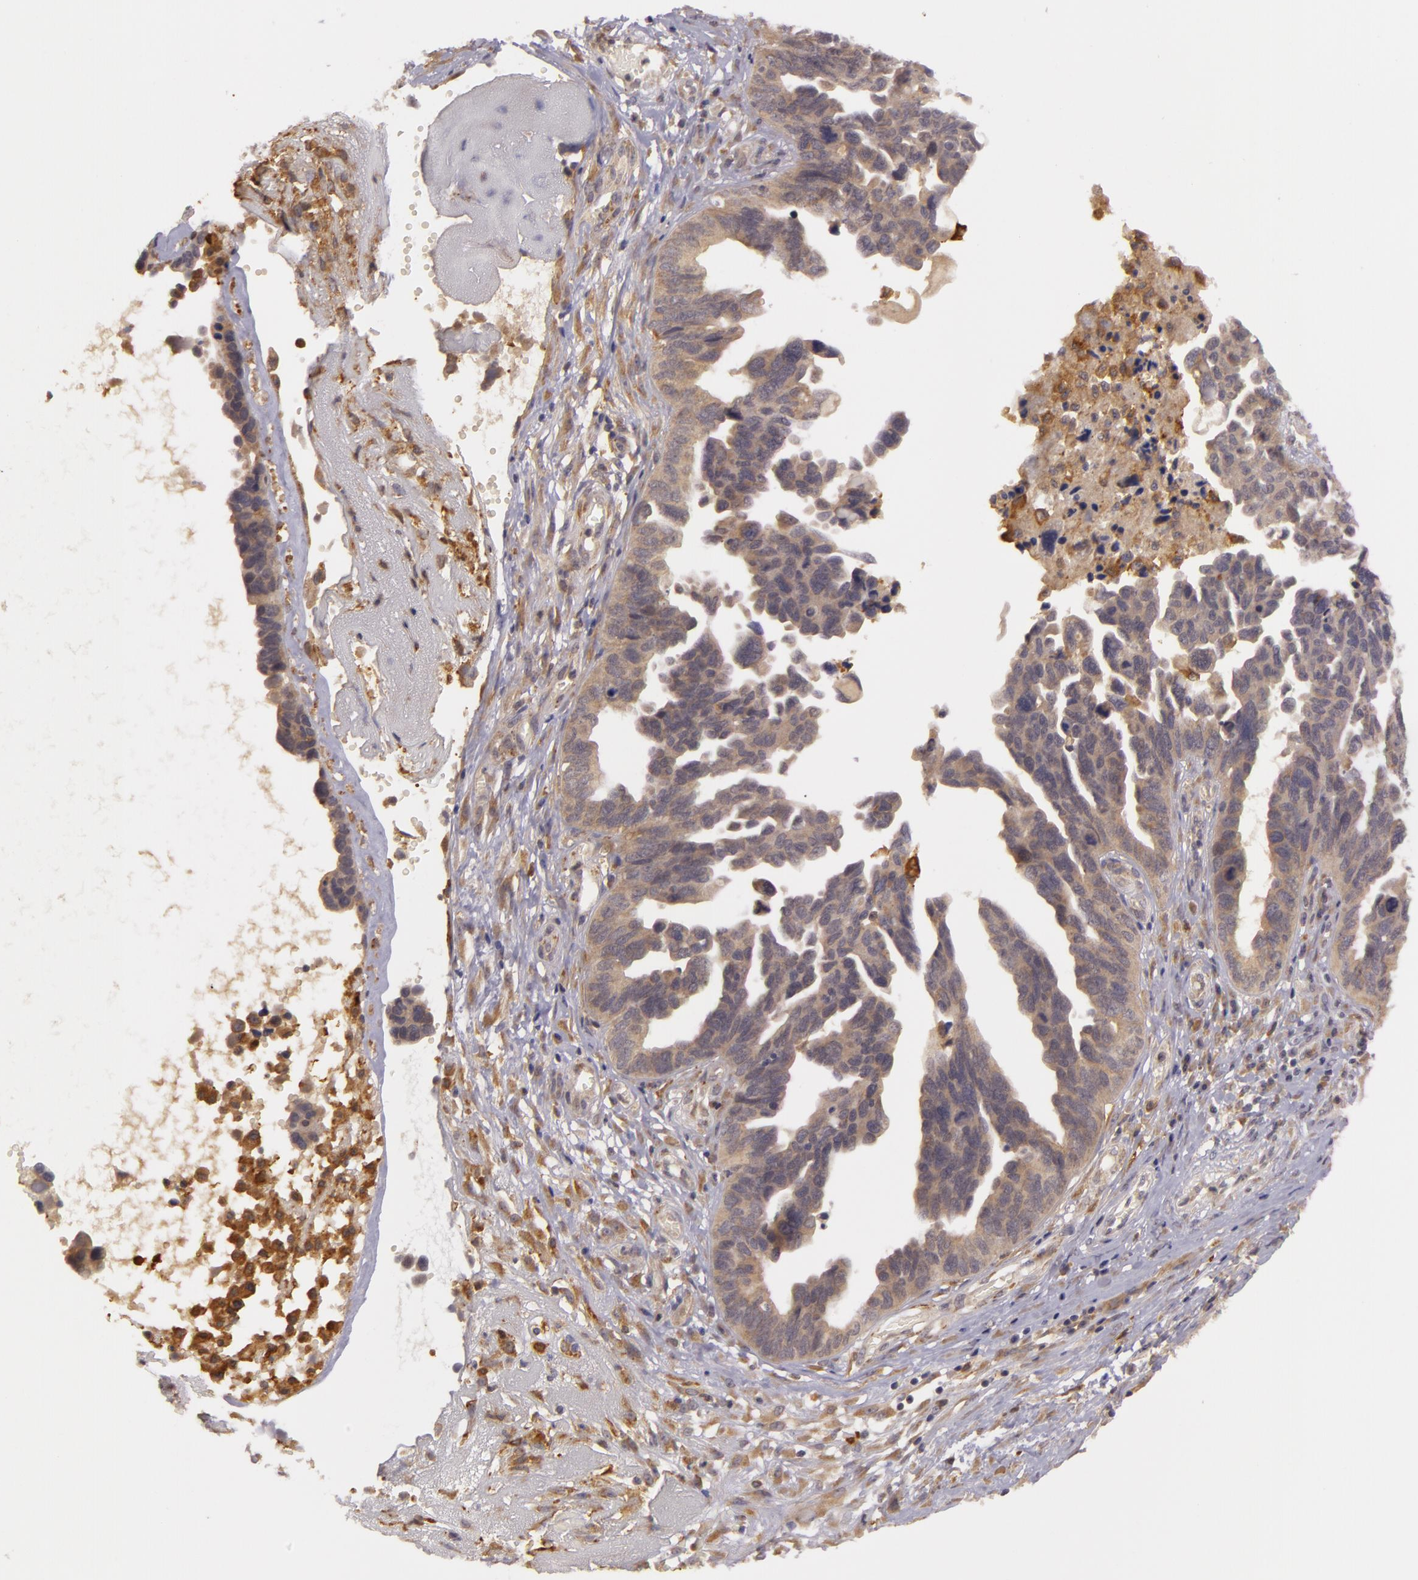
{"staining": {"intensity": "moderate", "quantity": ">75%", "location": "cytoplasmic/membranous"}, "tissue": "ovarian cancer", "cell_type": "Tumor cells", "image_type": "cancer", "snomed": [{"axis": "morphology", "description": "Cystadenocarcinoma, serous, NOS"}, {"axis": "topography", "description": "Ovary"}], "caption": "Human ovarian cancer stained for a protein (brown) displays moderate cytoplasmic/membranous positive staining in about >75% of tumor cells.", "gene": "PPP1R3F", "patient": {"sex": "female", "age": 64}}